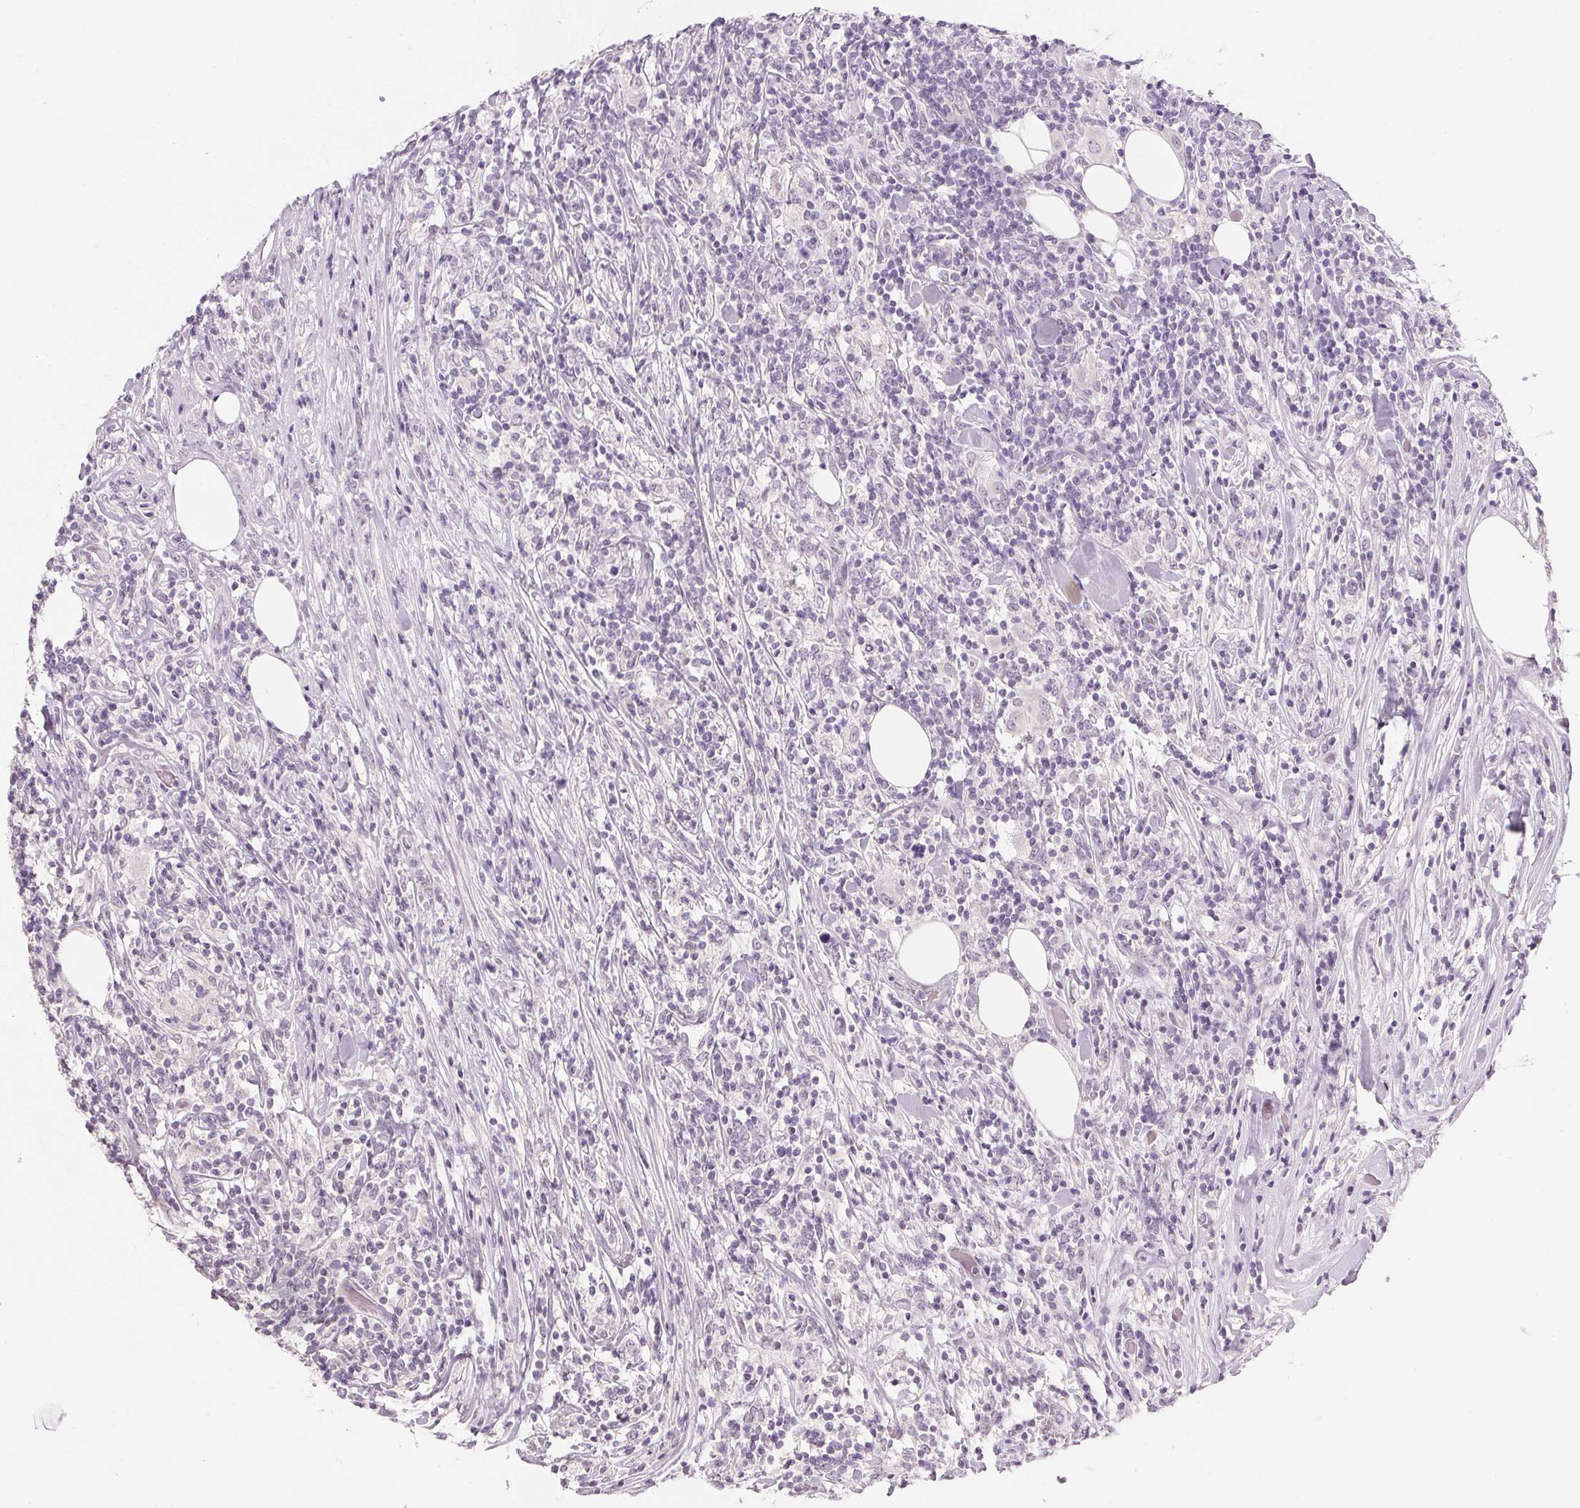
{"staining": {"intensity": "negative", "quantity": "none", "location": "none"}, "tissue": "lymphoma", "cell_type": "Tumor cells", "image_type": "cancer", "snomed": [{"axis": "morphology", "description": "Malignant lymphoma, non-Hodgkin's type, High grade"}, {"axis": "topography", "description": "Lymph node"}], "caption": "Immunohistochemistry histopathology image of neoplastic tissue: human malignant lymphoma, non-Hodgkin's type (high-grade) stained with DAB displays no significant protein positivity in tumor cells.", "gene": "IGFBP1", "patient": {"sex": "female", "age": 84}}